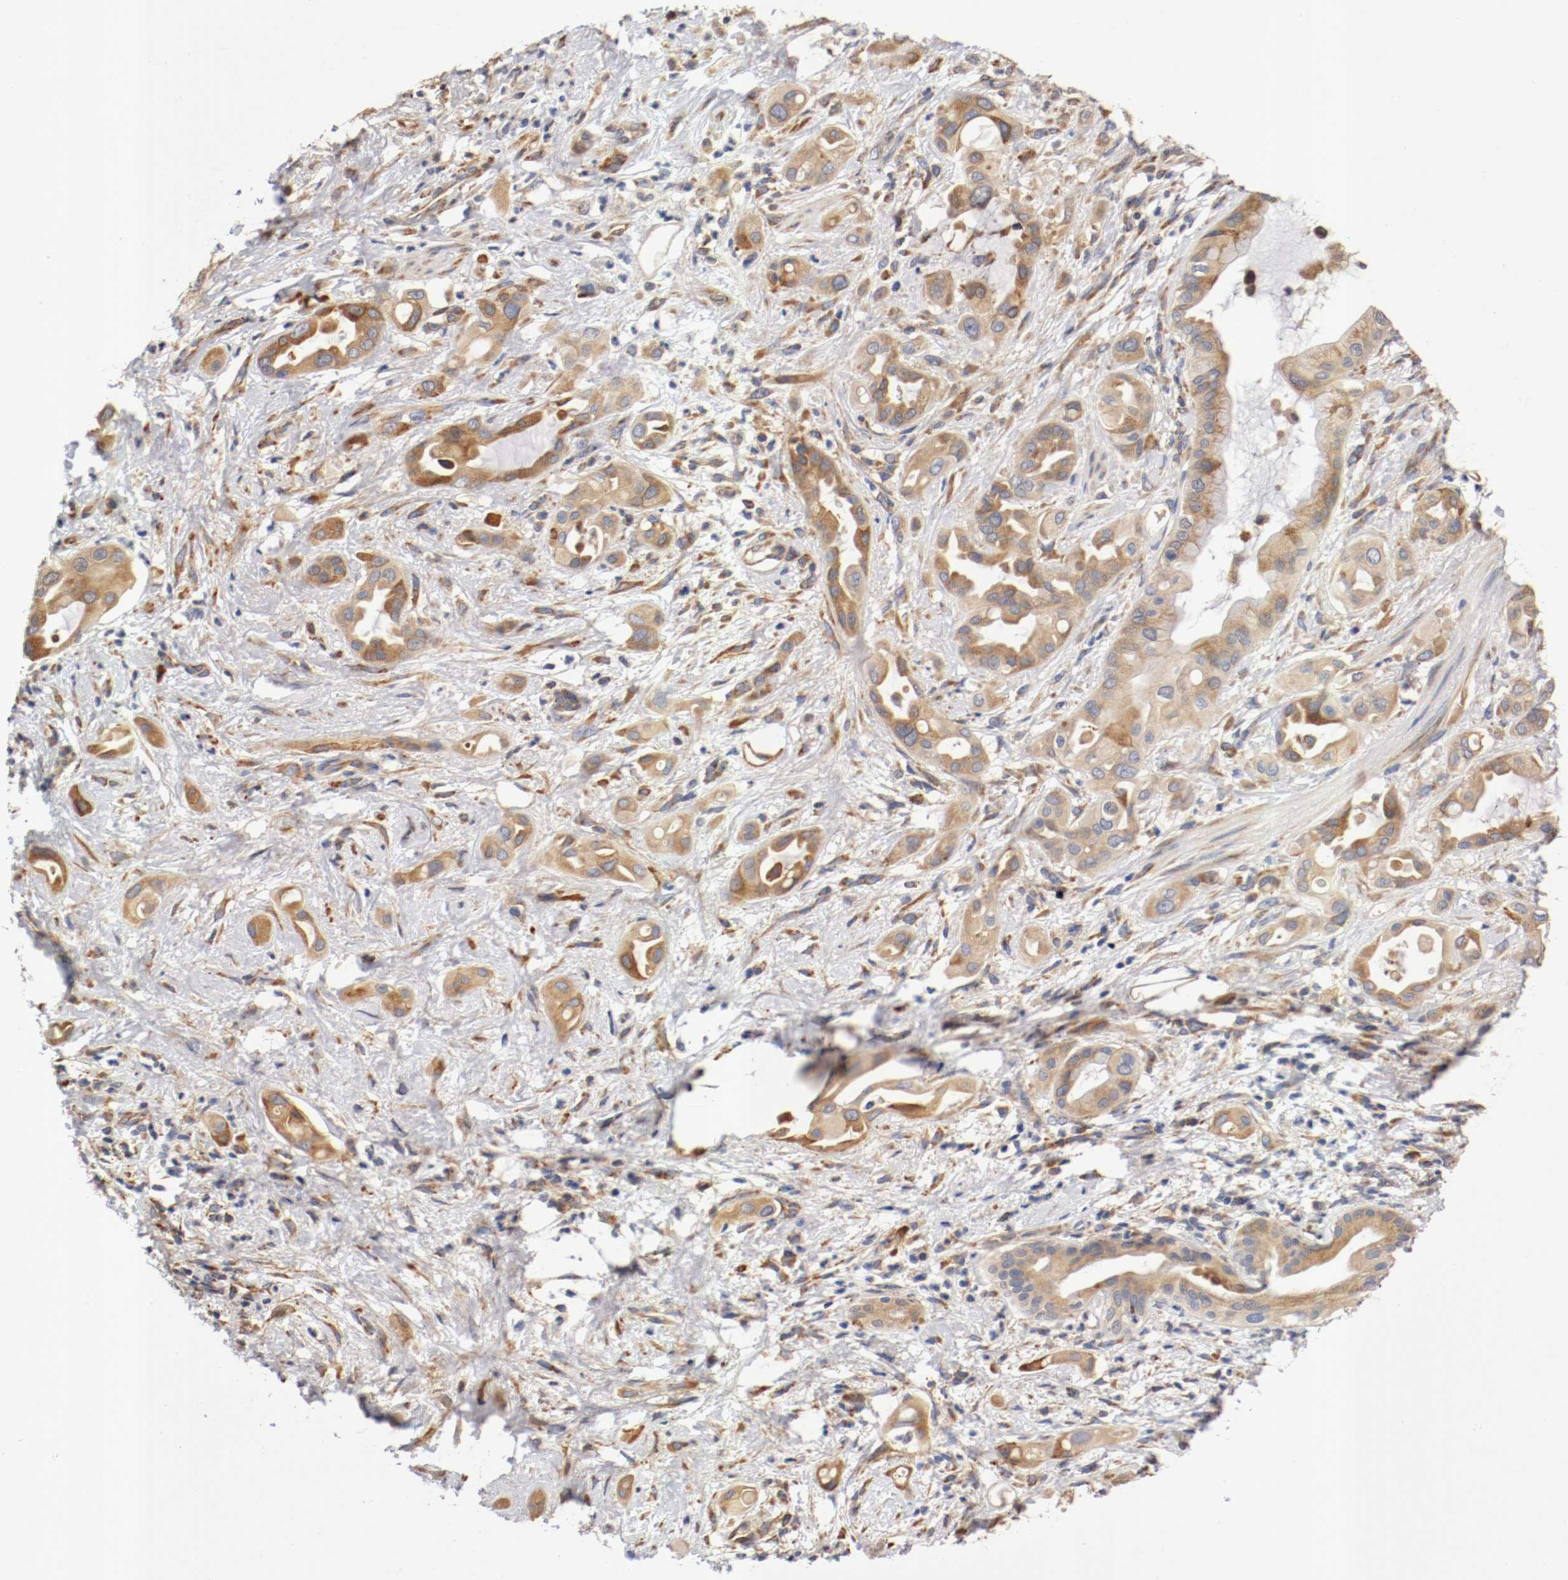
{"staining": {"intensity": "moderate", "quantity": ">75%", "location": "cytoplasmic/membranous"}, "tissue": "pancreatic cancer", "cell_type": "Tumor cells", "image_type": "cancer", "snomed": [{"axis": "morphology", "description": "Adenocarcinoma, NOS"}, {"axis": "morphology", "description": "Adenocarcinoma, metastatic, NOS"}, {"axis": "topography", "description": "Lymph node"}, {"axis": "topography", "description": "Pancreas"}, {"axis": "topography", "description": "Duodenum"}], "caption": "Immunohistochemistry (DAB (3,3'-diaminobenzidine)) staining of pancreatic cancer (metastatic adenocarcinoma) reveals moderate cytoplasmic/membranous protein positivity in about >75% of tumor cells. (Brightfield microscopy of DAB IHC at high magnification).", "gene": "TNFSF13", "patient": {"sex": "female", "age": 64}}